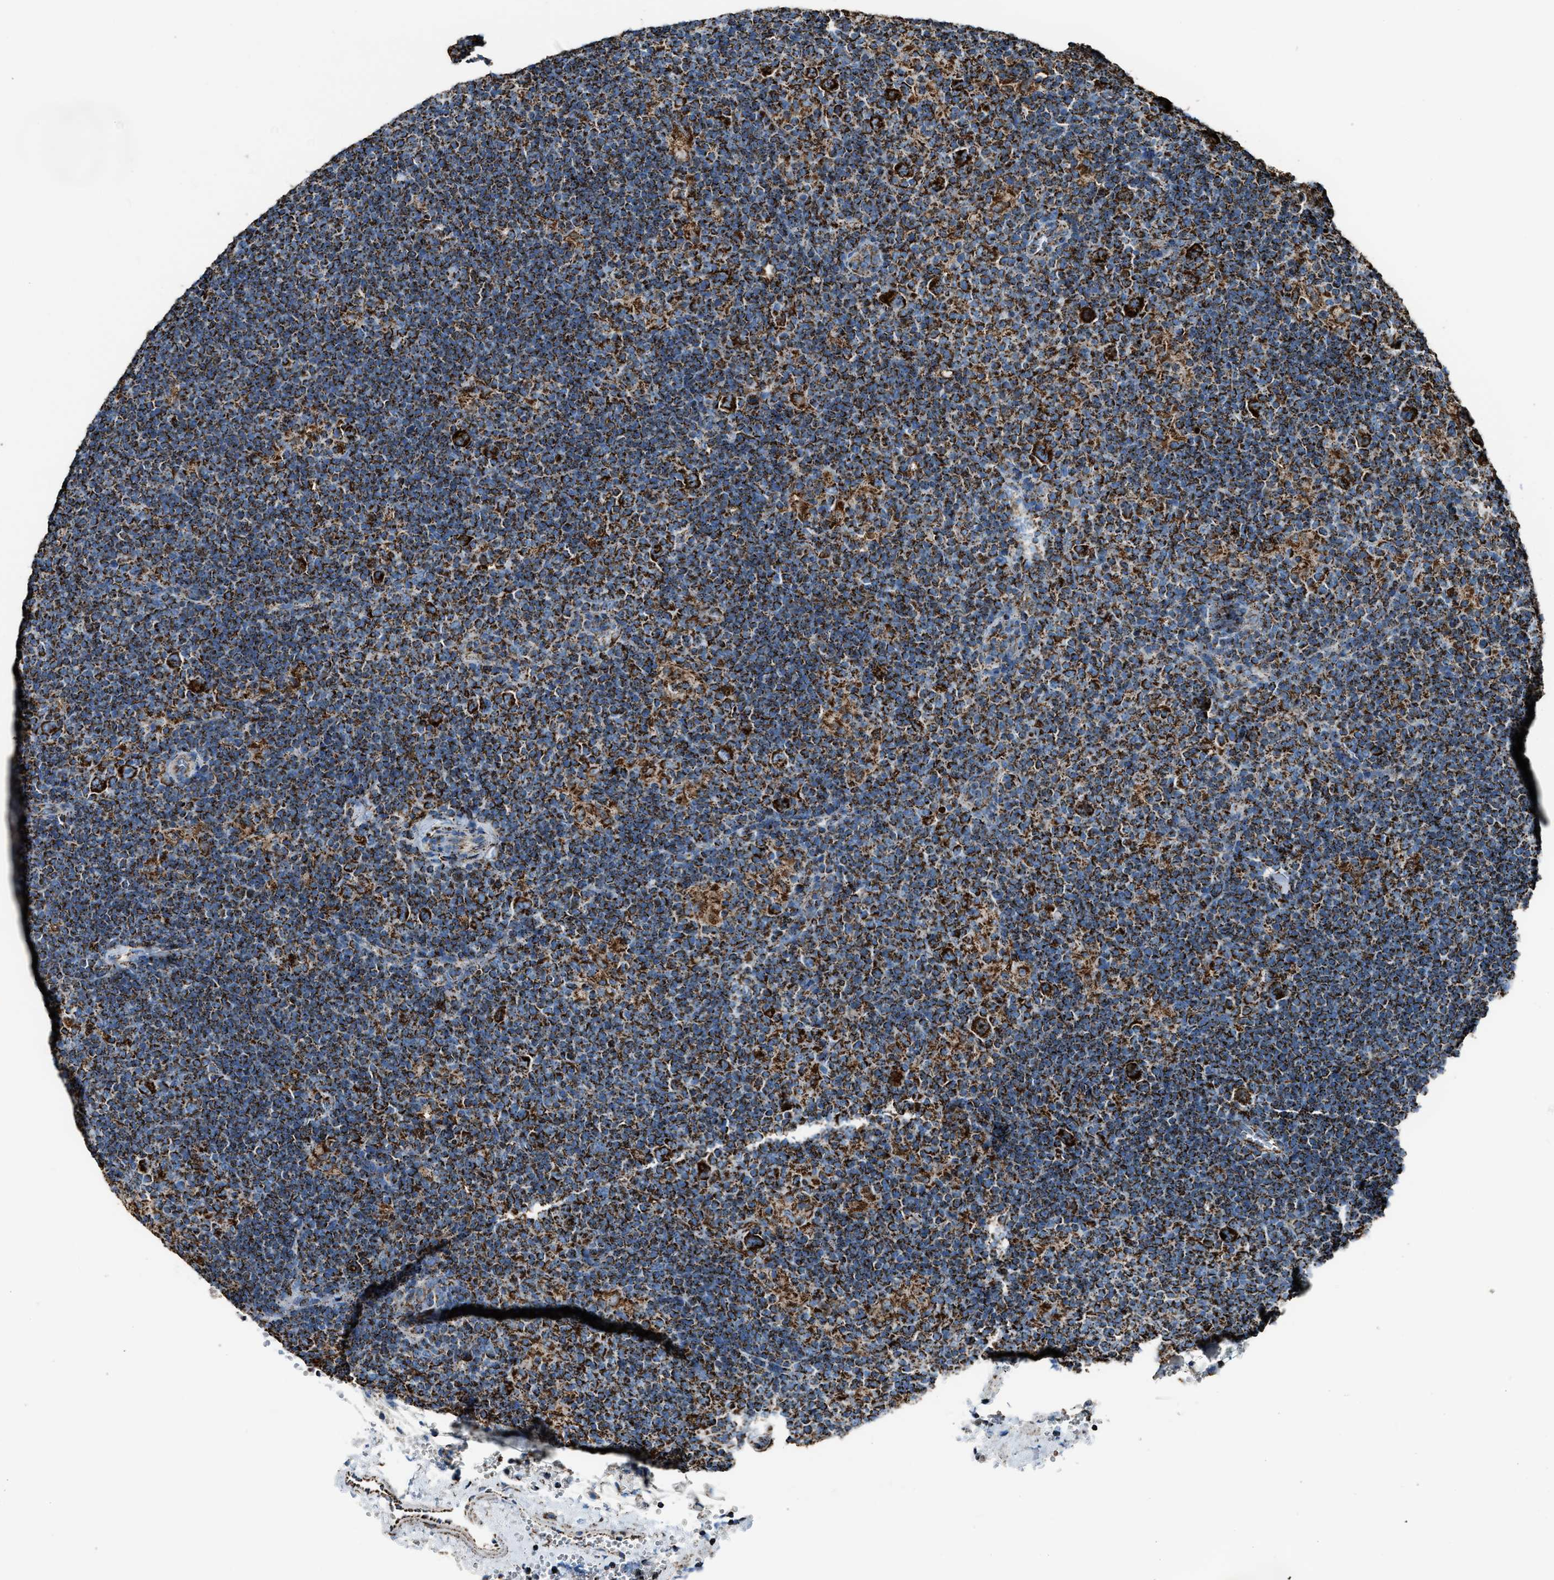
{"staining": {"intensity": "strong", "quantity": ">75%", "location": "cytoplasmic/membranous"}, "tissue": "lymphoma", "cell_type": "Tumor cells", "image_type": "cancer", "snomed": [{"axis": "morphology", "description": "Hodgkin's disease, NOS"}, {"axis": "topography", "description": "Lymph node"}], "caption": "Protein expression analysis of Hodgkin's disease reveals strong cytoplasmic/membranous expression in about >75% of tumor cells.", "gene": "MDH2", "patient": {"sex": "female", "age": 57}}